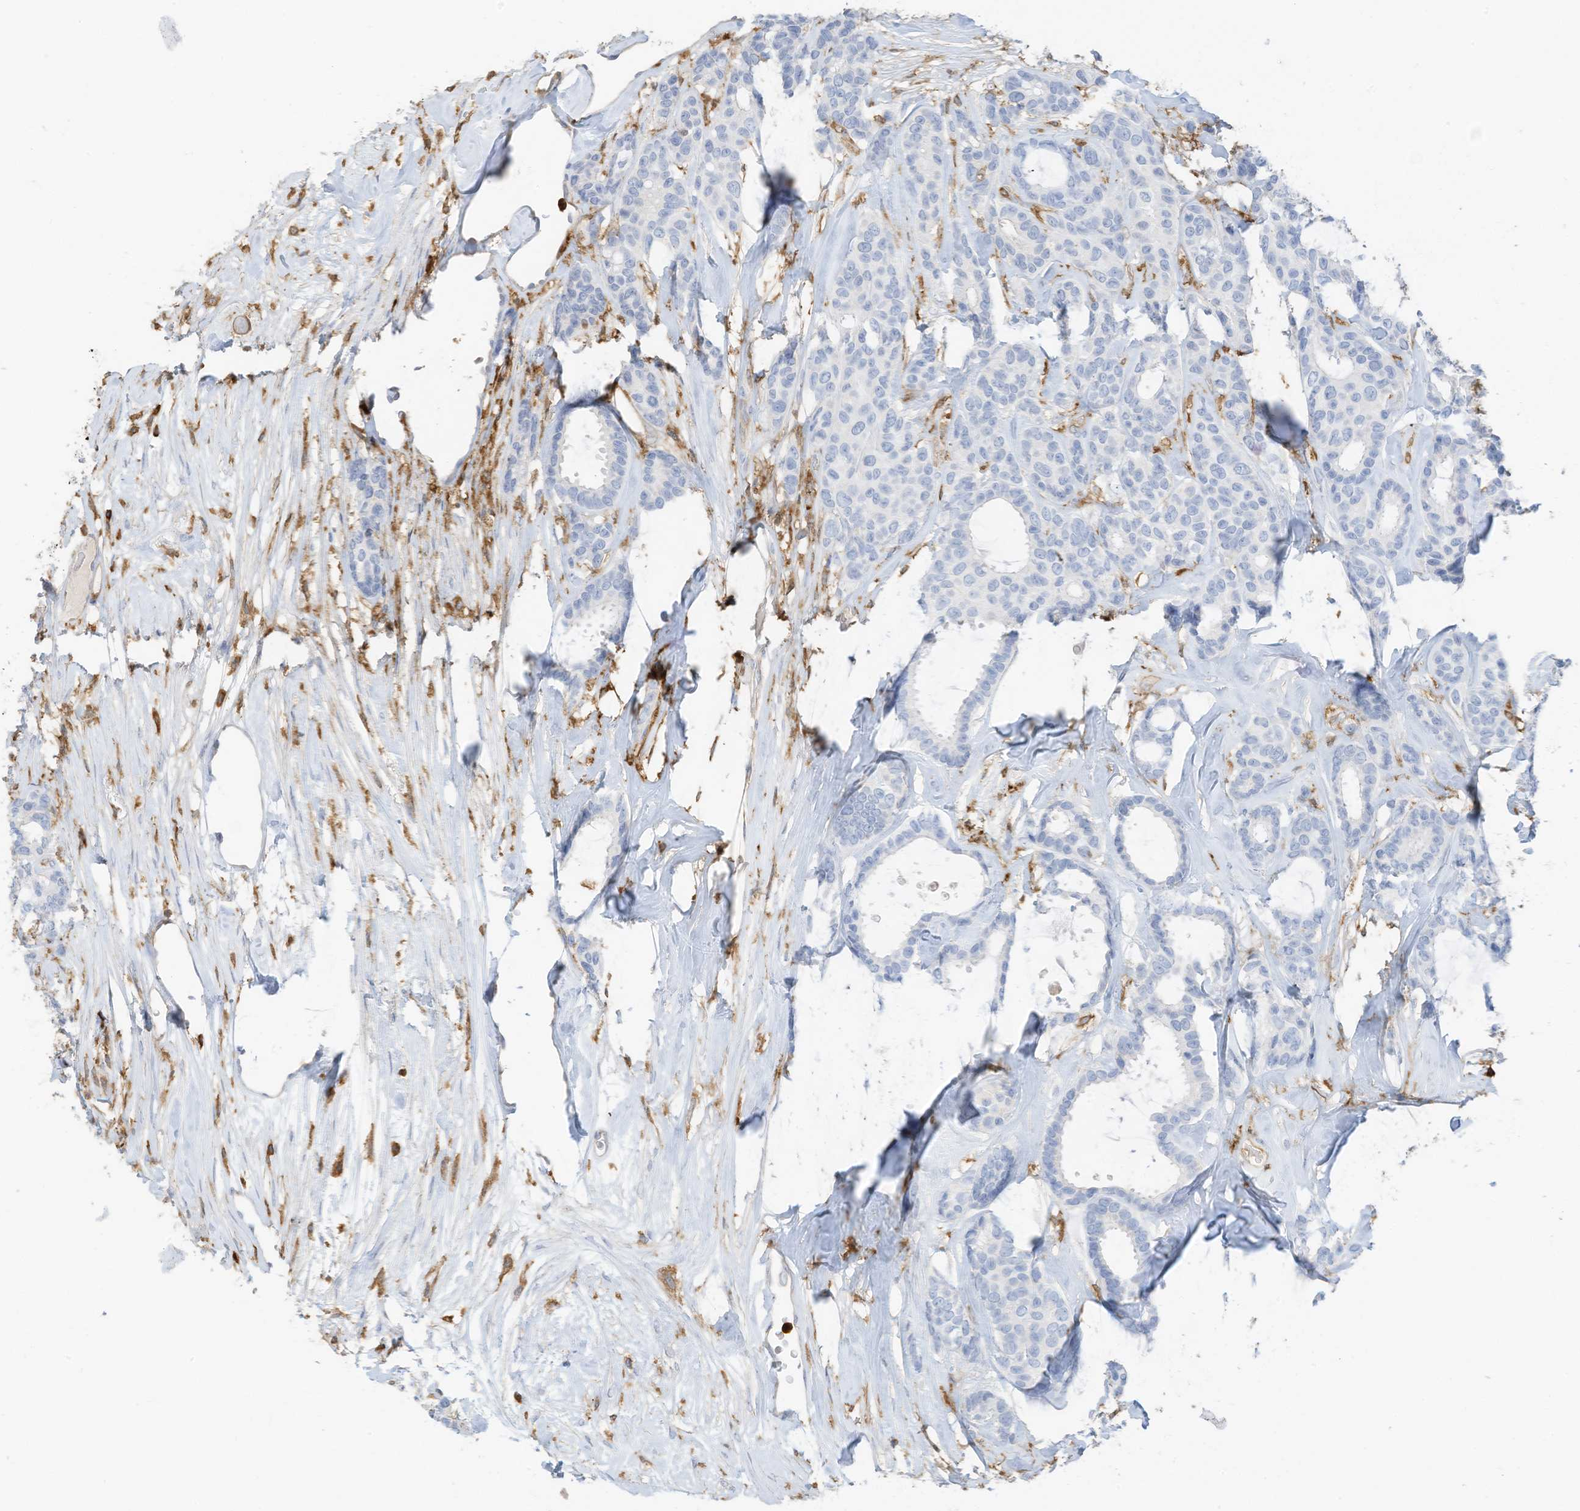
{"staining": {"intensity": "negative", "quantity": "none", "location": "none"}, "tissue": "breast cancer", "cell_type": "Tumor cells", "image_type": "cancer", "snomed": [{"axis": "morphology", "description": "Duct carcinoma"}, {"axis": "topography", "description": "Breast"}], "caption": "Photomicrograph shows no protein expression in tumor cells of breast cancer (invasive ductal carcinoma) tissue.", "gene": "ARHGAP25", "patient": {"sex": "female", "age": 87}}